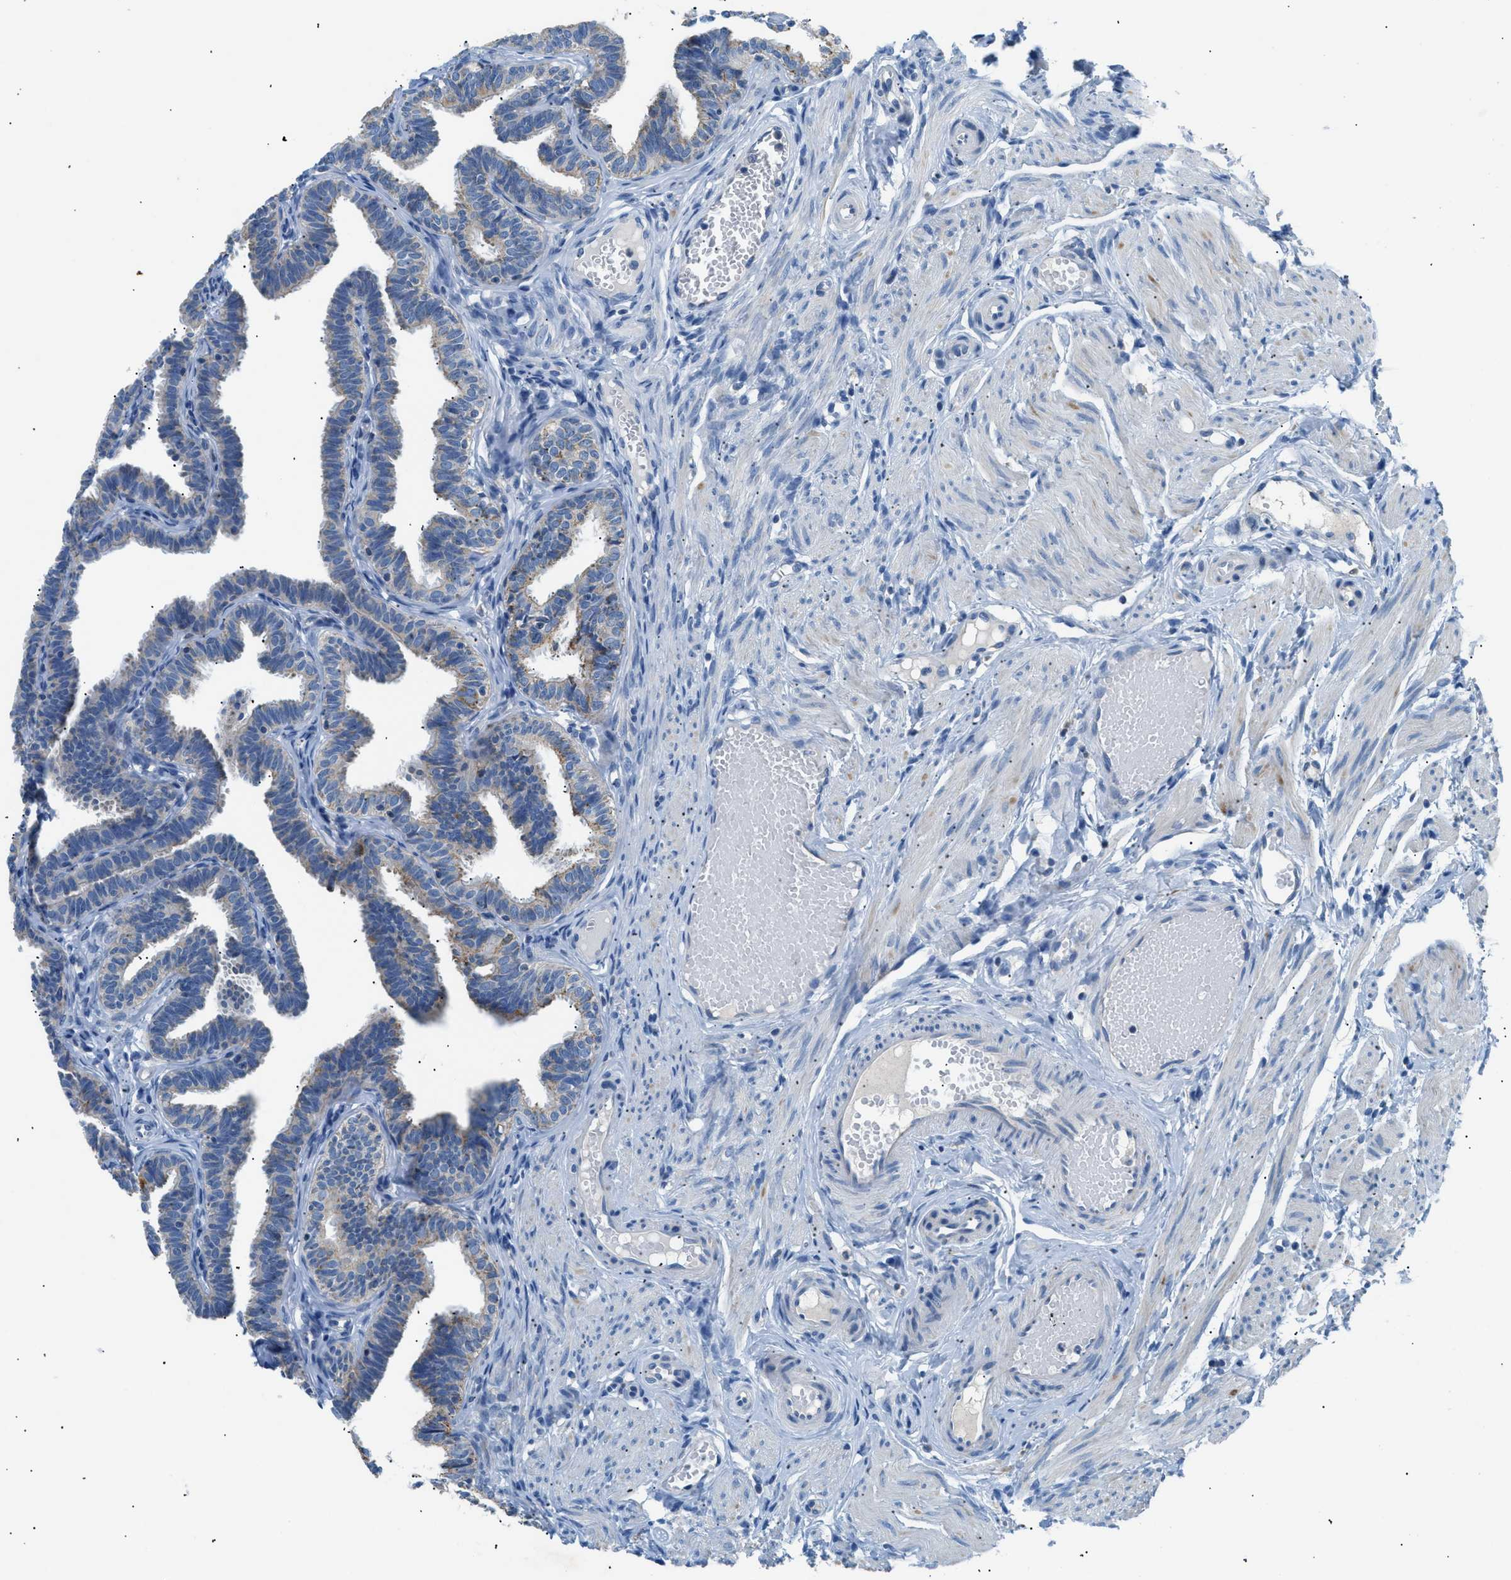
{"staining": {"intensity": "weak", "quantity": "<25%", "location": "cytoplasmic/membranous"}, "tissue": "fallopian tube", "cell_type": "Glandular cells", "image_type": "normal", "snomed": [{"axis": "morphology", "description": "Normal tissue, NOS"}, {"axis": "topography", "description": "Fallopian tube"}, {"axis": "topography", "description": "Ovary"}], "caption": "IHC of unremarkable human fallopian tube displays no positivity in glandular cells. Nuclei are stained in blue.", "gene": "ILDR1", "patient": {"sex": "female", "age": 23}}